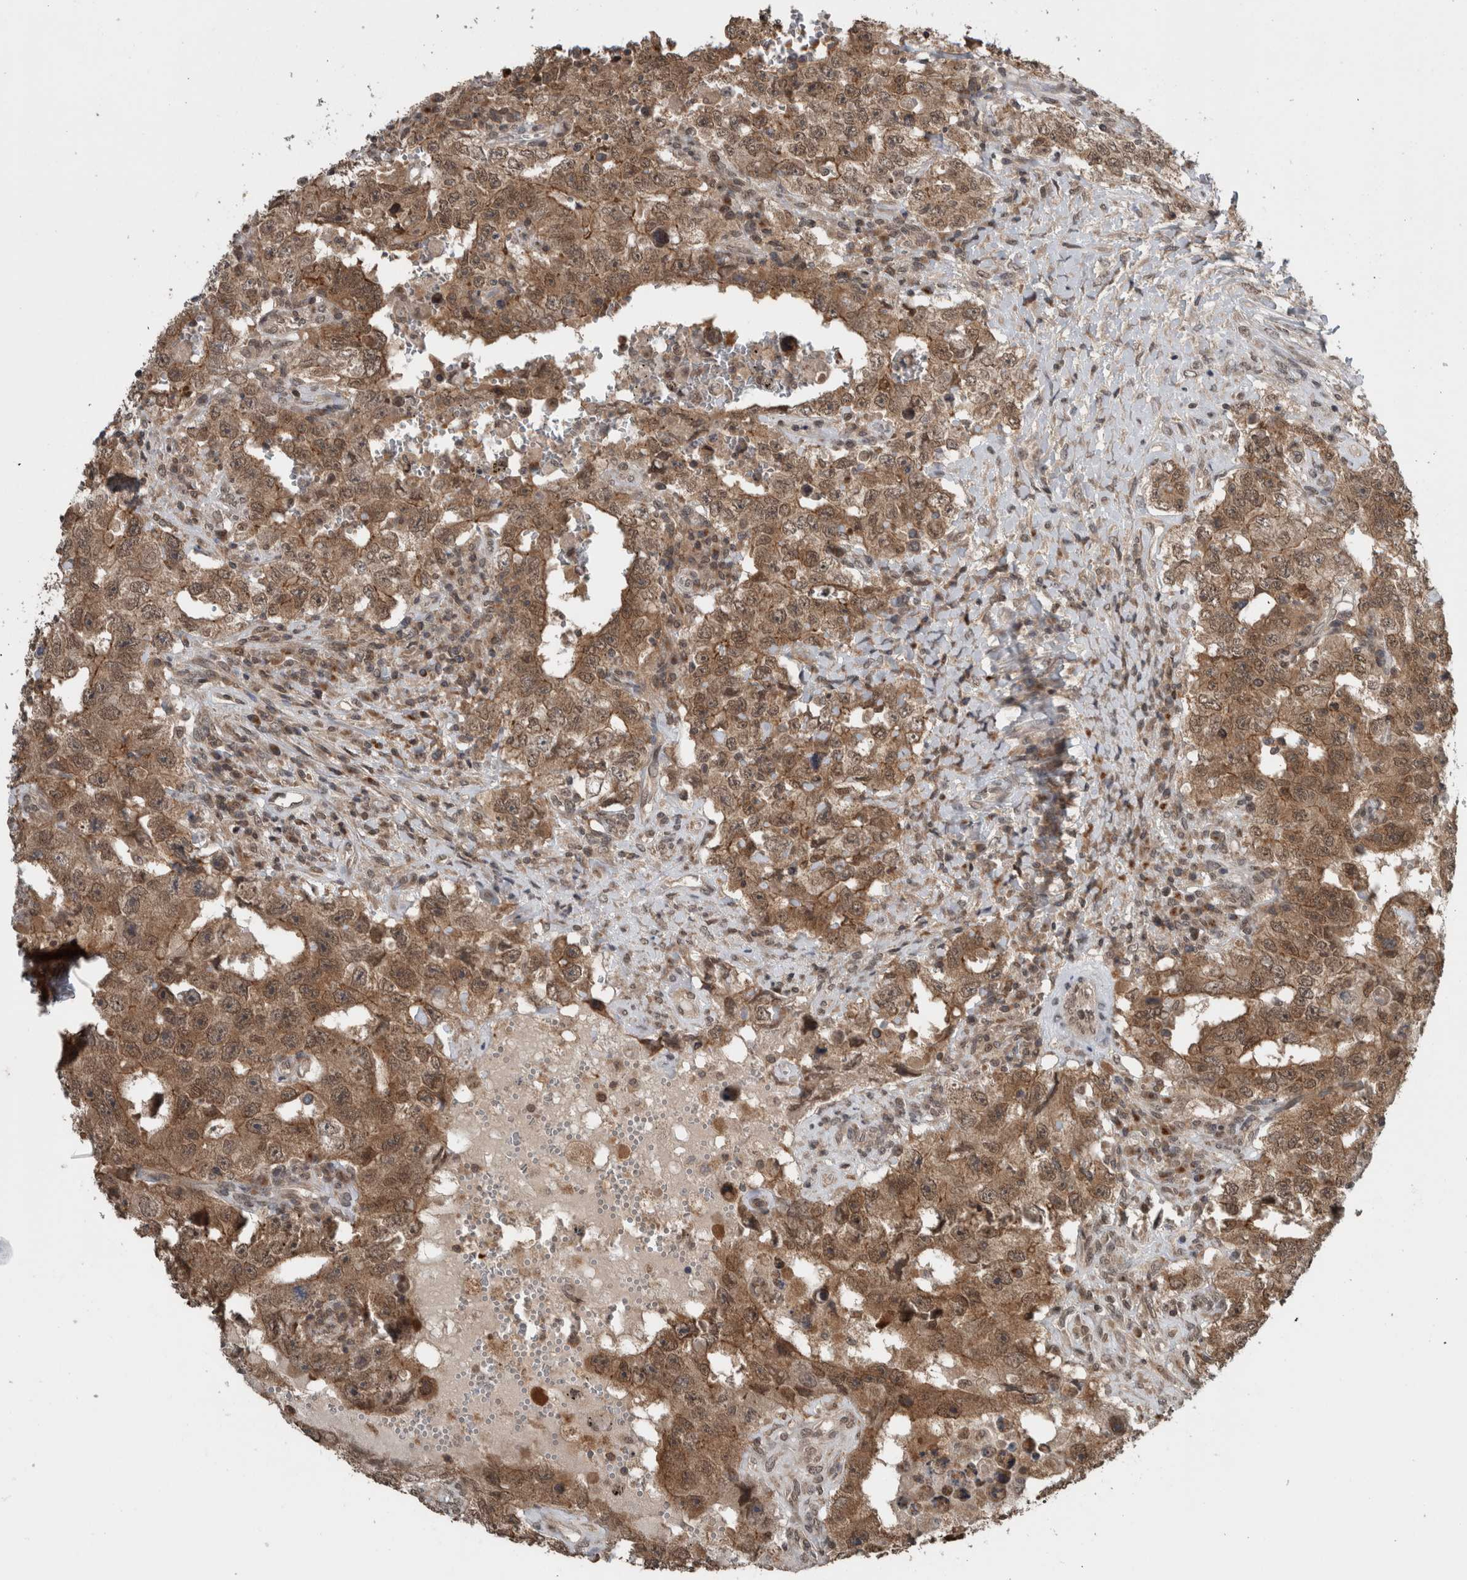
{"staining": {"intensity": "moderate", "quantity": ">75%", "location": "cytoplasmic/membranous,nuclear"}, "tissue": "testis cancer", "cell_type": "Tumor cells", "image_type": "cancer", "snomed": [{"axis": "morphology", "description": "Carcinoma, Embryonal, NOS"}, {"axis": "topography", "description": "Testis"}], "caption": "This photomicrograph reveals testis cancer stained with immunohistochemistry to label a protein in brown. The cytoplasmic/membranous and nuclear of tumor cells show moderate positivity for the protein. Nuclei are counter-stained blue.", "gene": "SPAG7", "patient": {"sex": "male", "age": 26}}